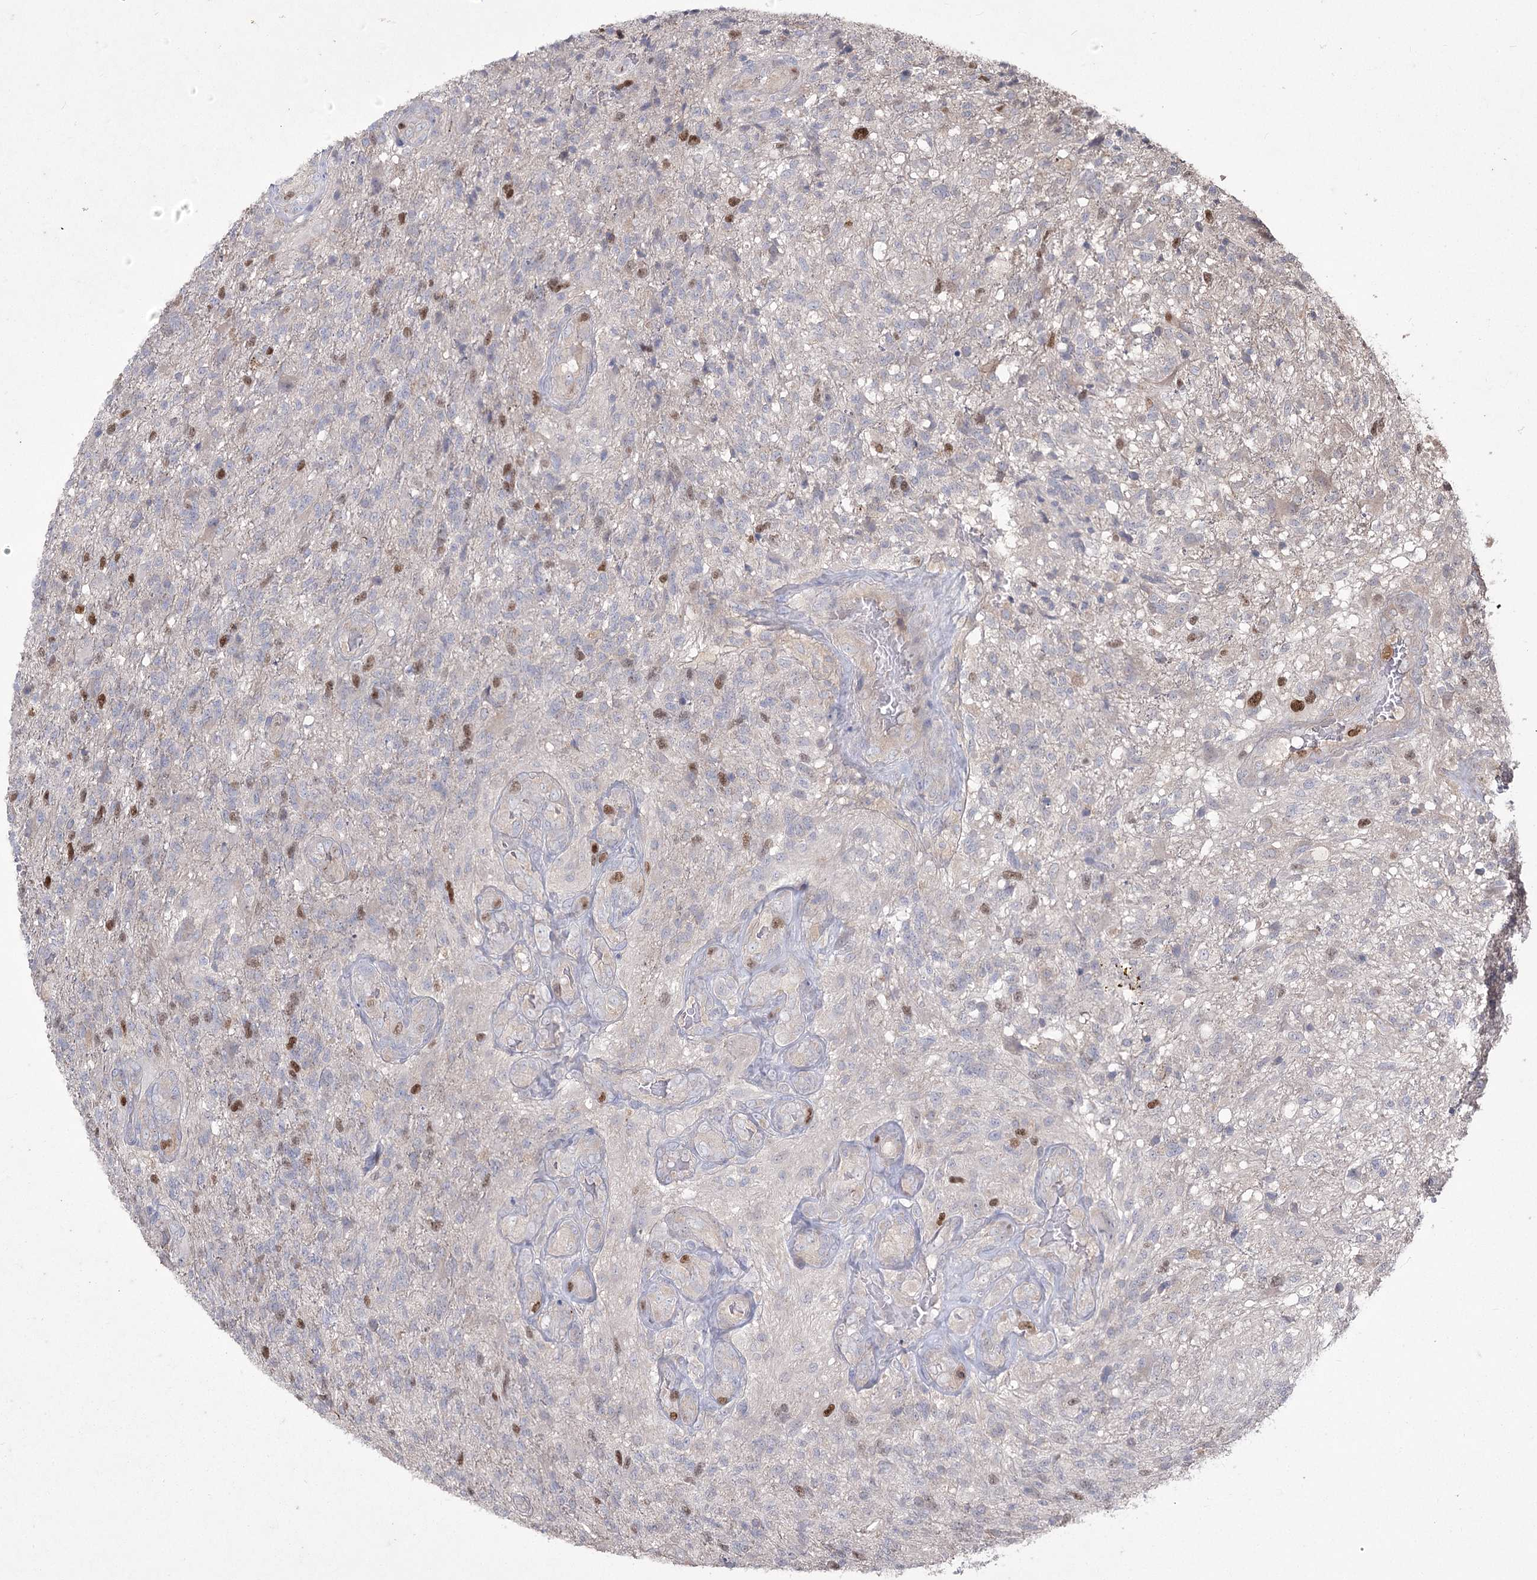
{"staining": {"intensity": "negative", "quantity": "none", "location": "none"}, "tissue": "glioma", "cell_type": "Tumor cells", "image_type": "cancer", "snomed": [{"axis": "morphology", "description": "Glioma, malignant, High grade"}, {"axis": "topography", "description": "Brain"}], "caption": "DAB immunohistochemical staining of malignant glioma (high-grade) shows no significant staining in tumor cells.", "gene": "PRC1", "patient": {"sex": "male", "age": 56}}